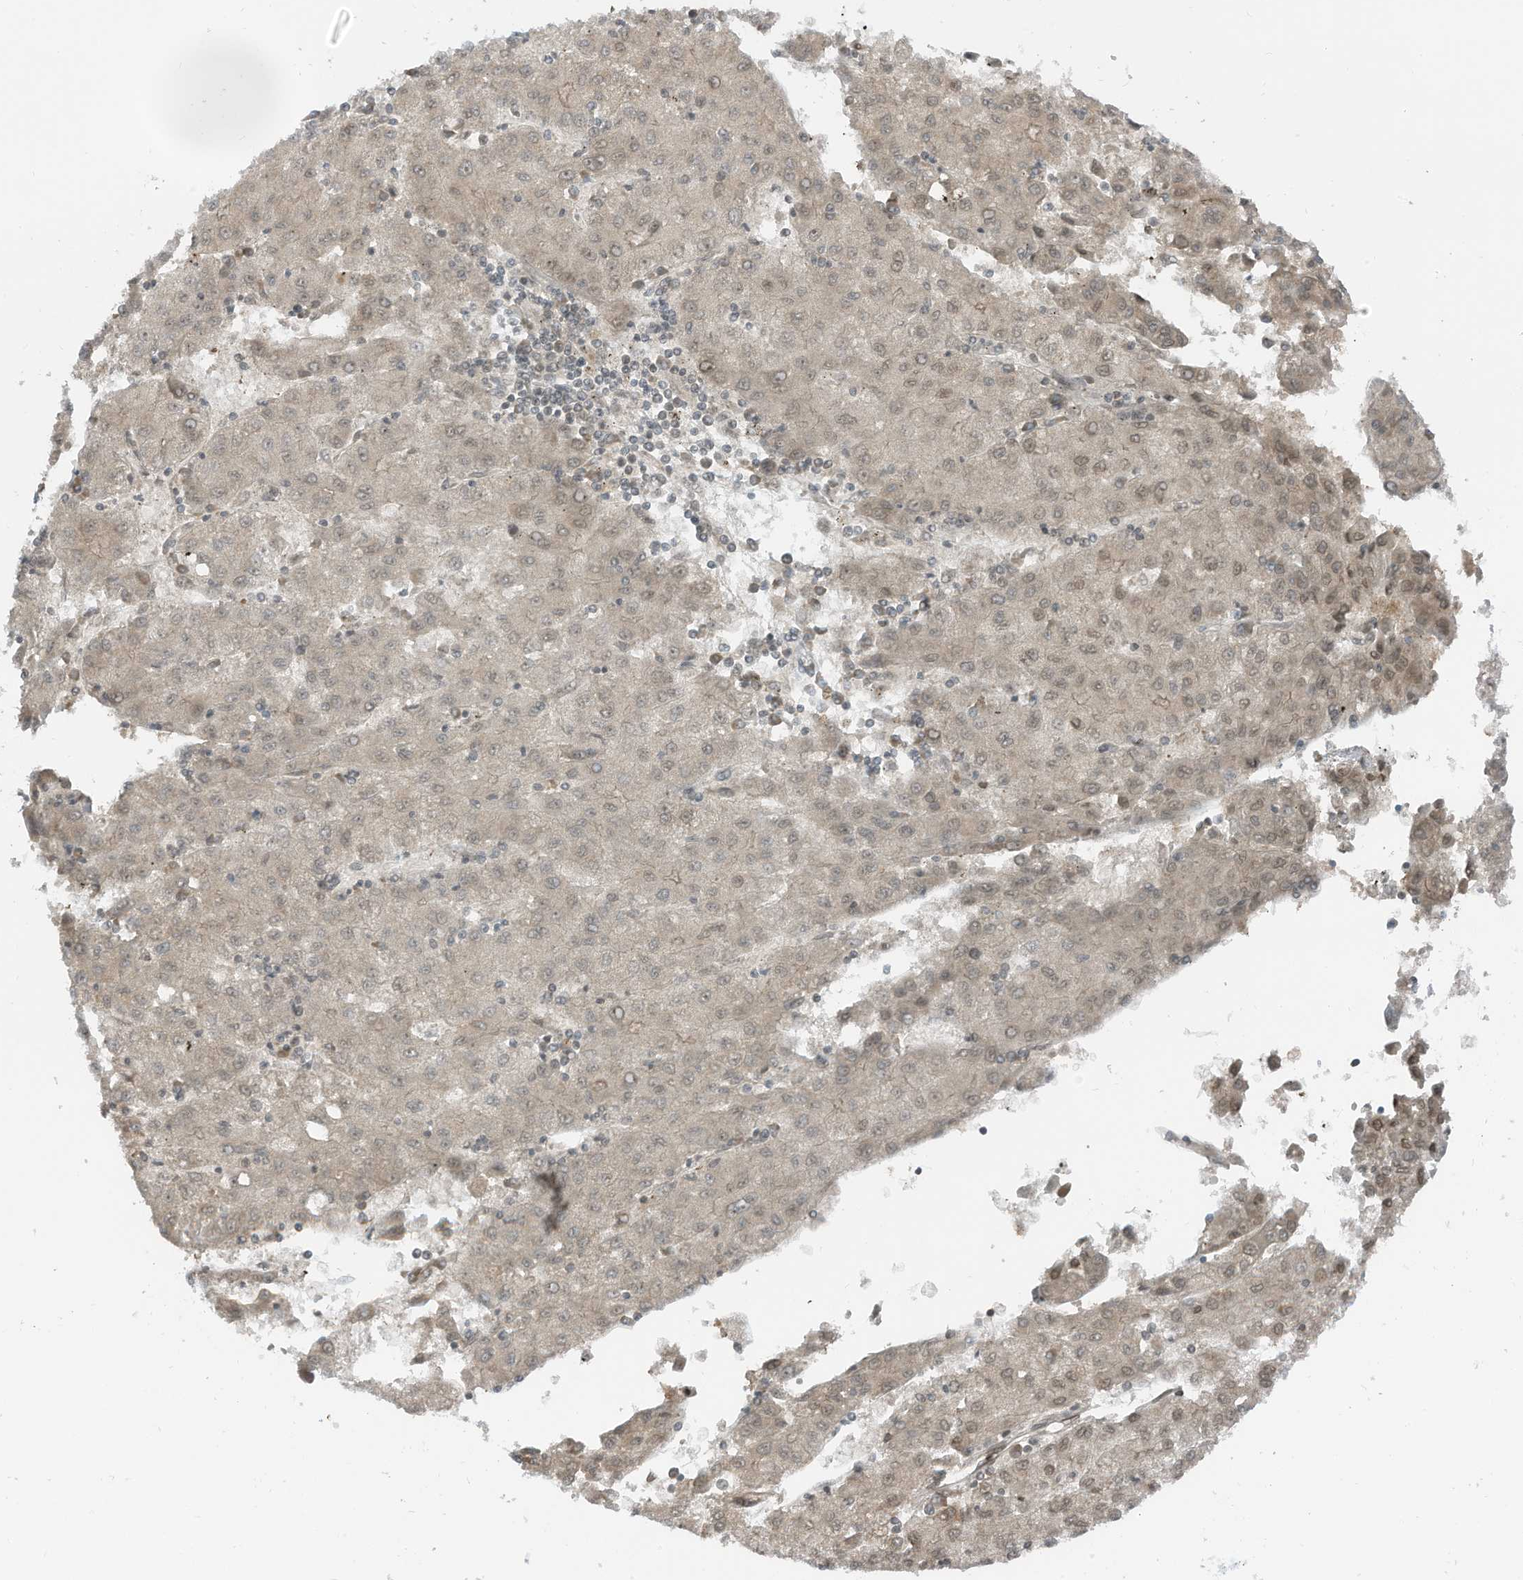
{"staining": {"intensity": "moderate", "quantity": "<25%", "location": "cytoplasmic/membranous,nuclear"}, "tissue": "liver cancer", "cell_type": "Tumor cells", "image_type": "cancer", "snomed": [{"axis": "morphology", "description": "Carcinoma, Hepatocellular, NOS"}, {"axis": "topography", "description": "Liver"}], "caption": "The image exhibits immunohistochemical staining of hepatocellular carcinoma (liver). There is moderate cytoplasmic/membranous and nuclear positivity is present in approximately <25% of tumor cells. The protein is stained brown, and the nuclei are stained in blue (DAB IHC with brightfield microscopy, high magnification).", "gene": "RABL3", "patient": {"sex": "male", "age": 72}}